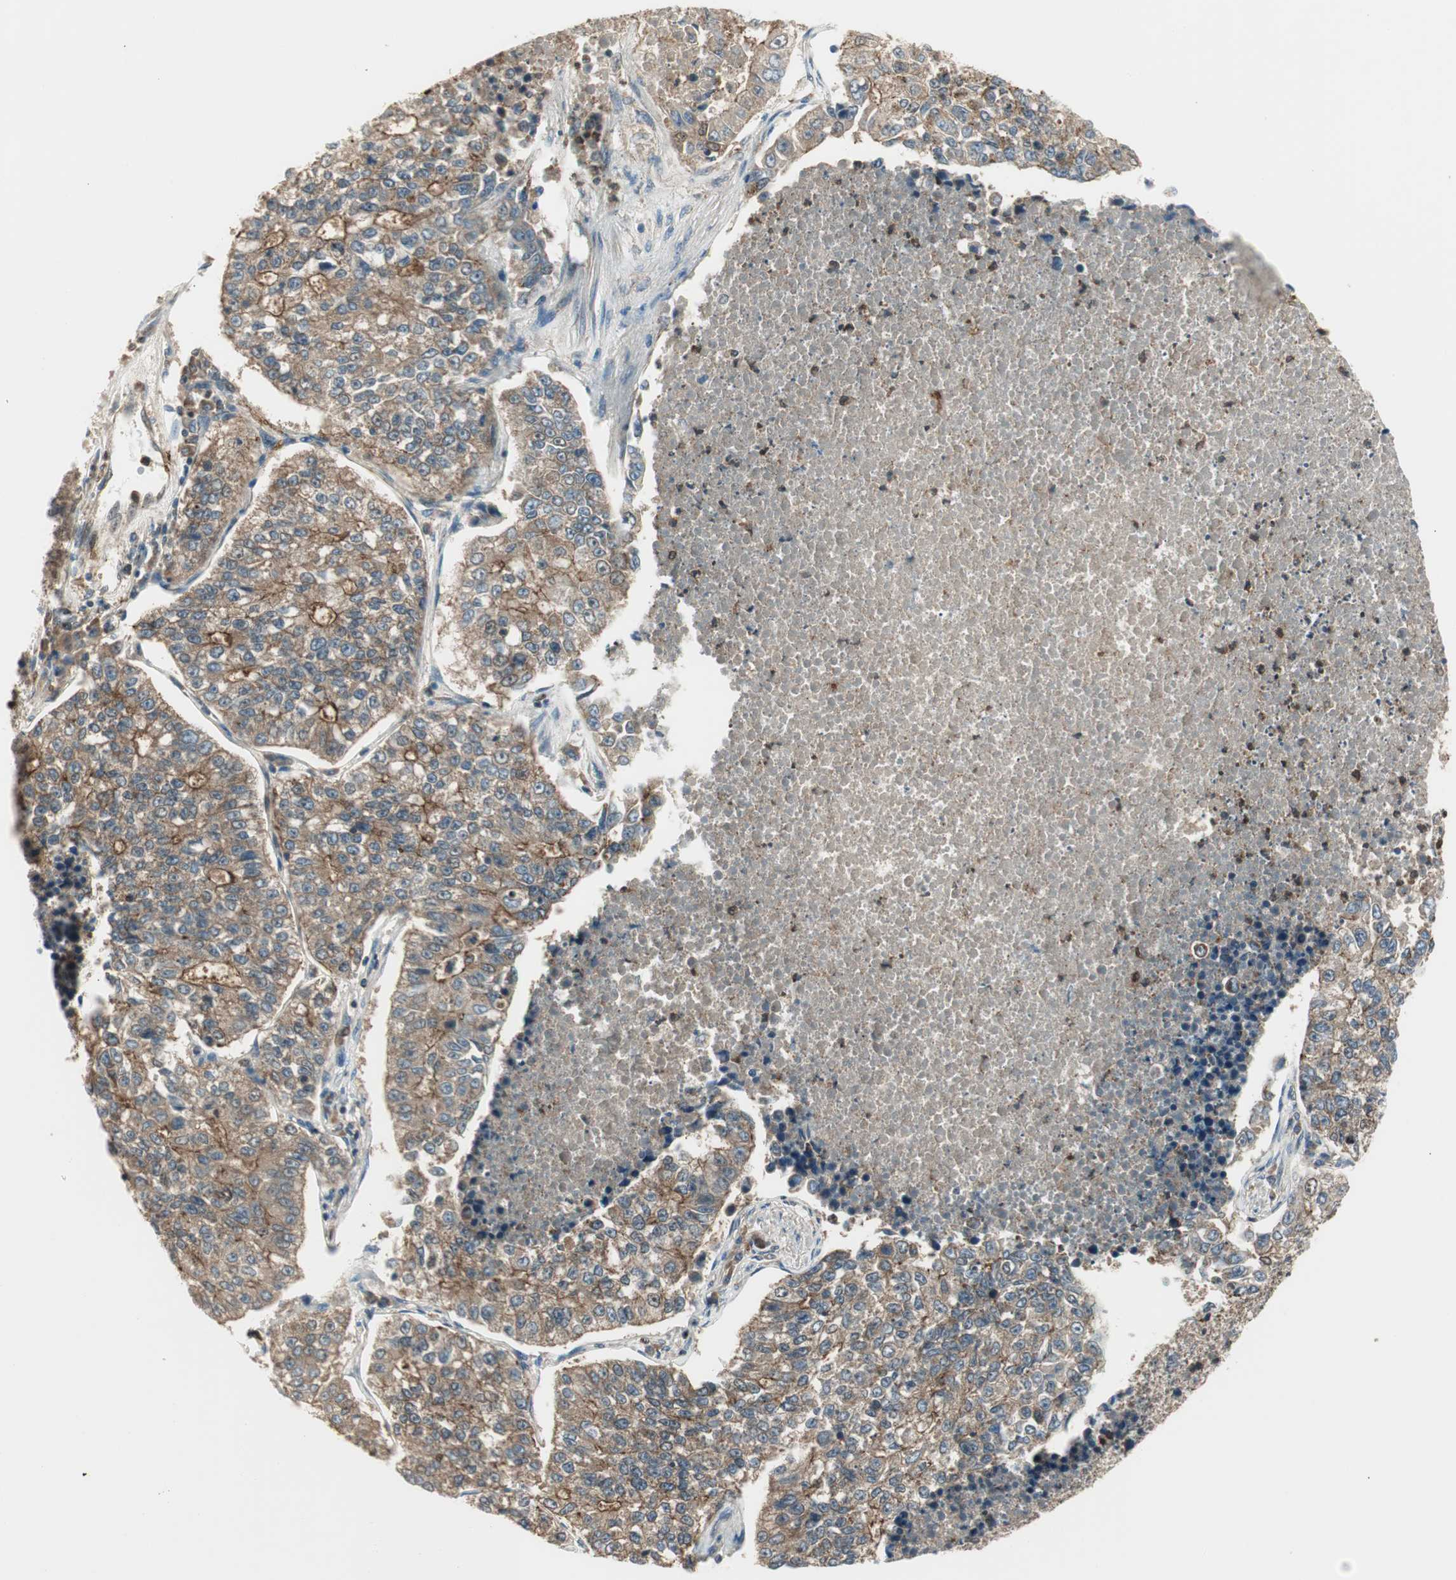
{"staining": {"intensity": "moderate", "quantity": ">75%", "location": "cytoplasmic/membranous"}, "tissue": "lung cancer", "cell_type": "Tumor cells", "image_type": "cancer", "snomed": [{"axis": "morphology", "description": "Adenocarcinoma, NOS"}, {"axis": "topography", "description": "Lung"}], "caption": "Protein expression analysis of lung cancer displays moderate cytoplasmic/membranous staining in approximately >75% of tumor cells. Ihc stains the protein of interest in brown and the nuclei are stained blue.", "gene": "LTA4H", "patient": {"sex": "male", "age": 49}}